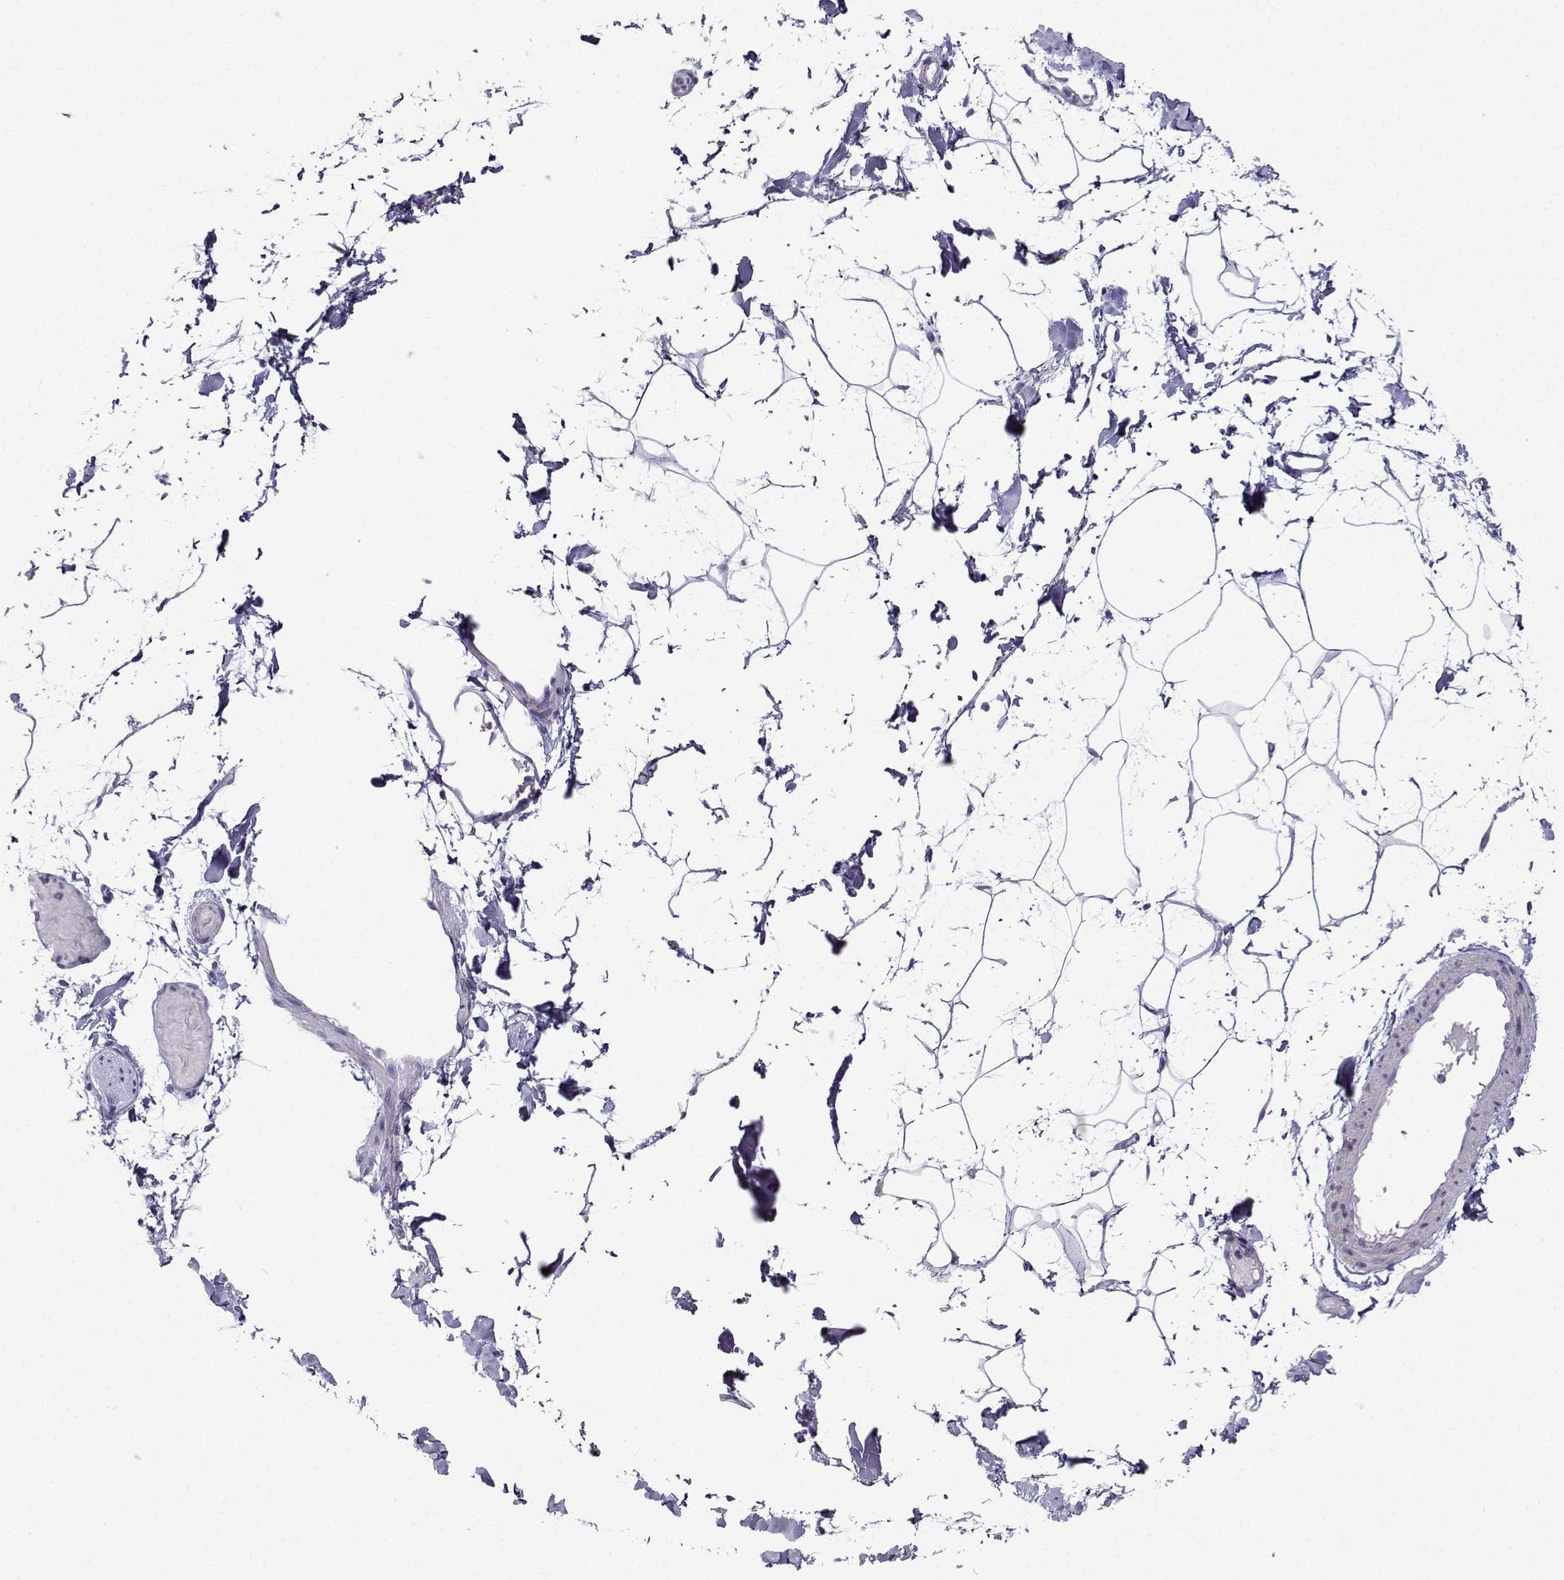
{"staining": {"intensity": "negative", "quantity": "none", "location": "none"}, "tissue": "adipose tissue", "cell_type": "Adipocytes", "image_type": "normal", "snomed": [{"axis": "morphology", "description": "Normal tissue, NOS"}, {"axis": "topography", "description": "Gallbladder"}, {"axis": "topography", "description": "Peripheral nerve tissue"}], "caption": "A high-resolution histopathology image shows immunohistochemistry staining of unremarkable adipose tissue, which demonstrates no significant expression in adipocytes.", "gene": "KIF17", "patient": {"sex": "female", "age": 45}}